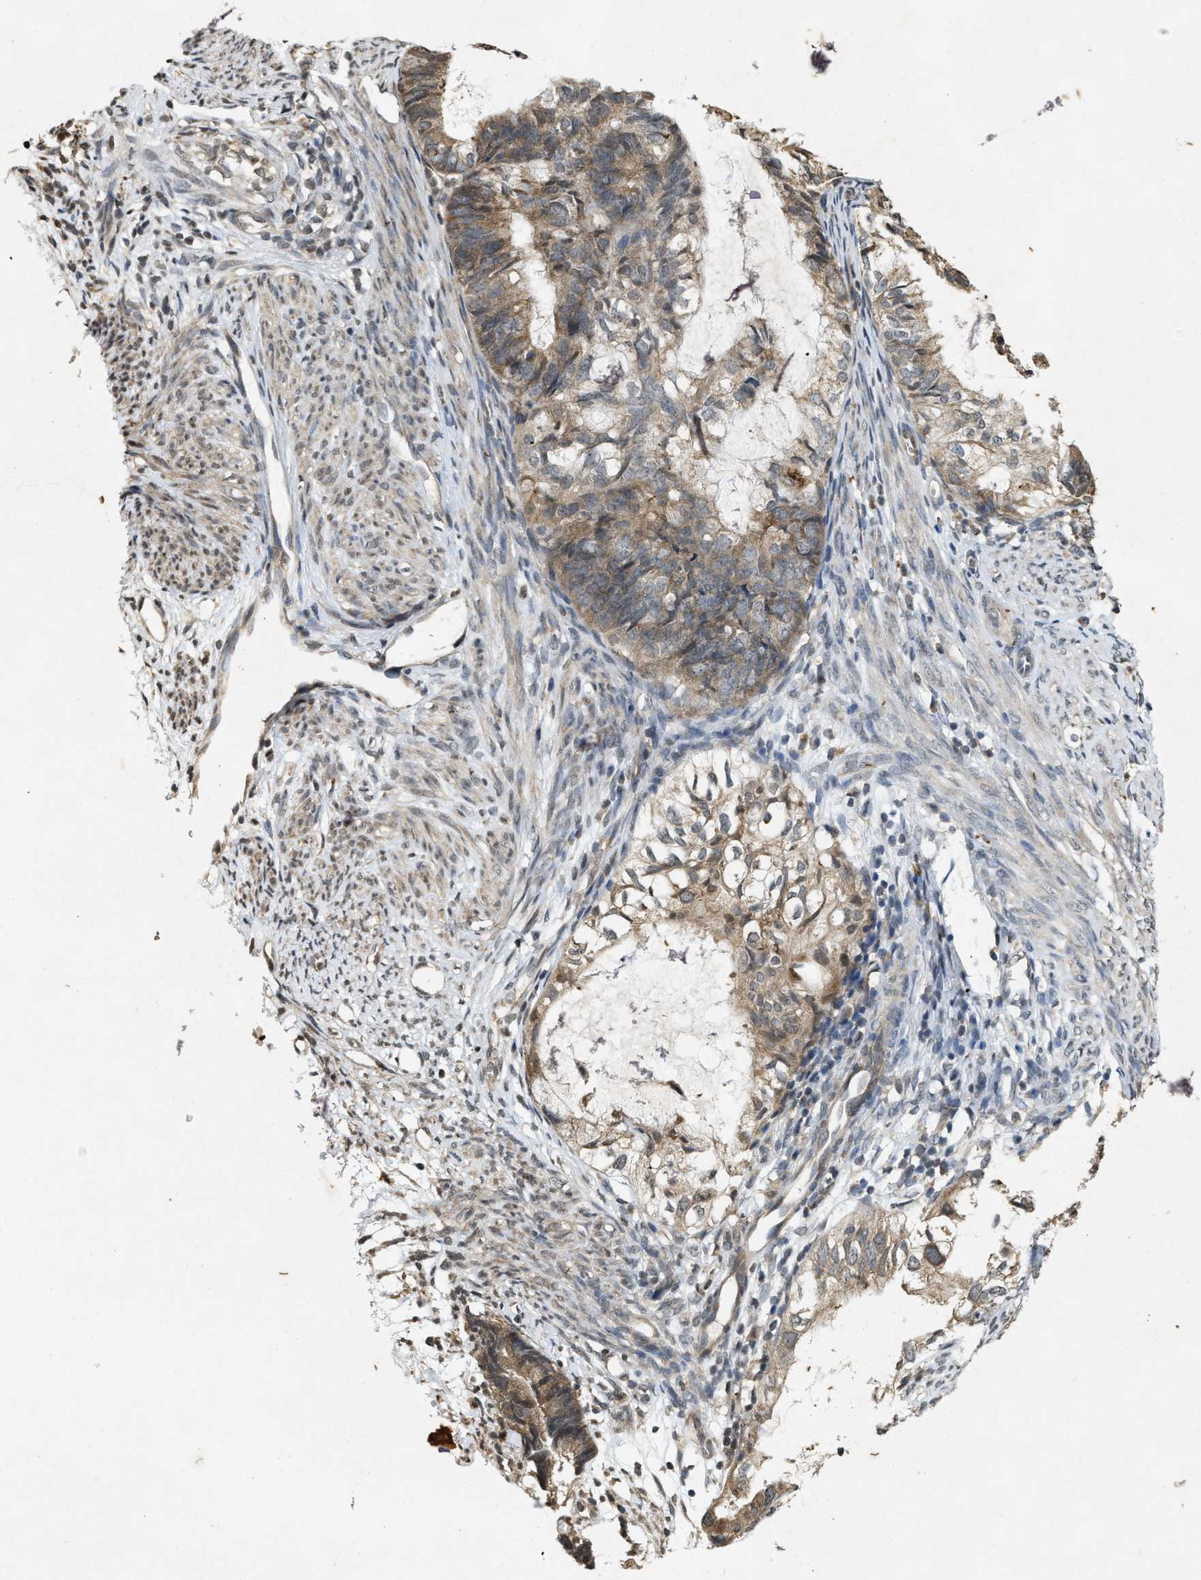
{"staining": {"intensity": "moderate", "quantity": ">75%", "location": "cytoplasmic/membranous"}, "tissue": "cervical cancer", "cell_type": "Tumor cells", "image_type": "cancer", "snomed": [{"axis": "morphology", "description": "Normal tissue, NOS"}, {"axis": "morphology", "description": "Adenocarcinoma, NOS"}, {"axis": "topography", "description": "Cervix"}, {"axis": "topography", "description": "Endometrium"}], "caption": "Adenocarcinoma (cervical) was stained to show a protein in brown. There is medium levels of moderate cytoplasmic/membranous staining in about >75% of tumor cells.", "gene": "KIF21A", "patient": {"sex": "female", "age": 86}}